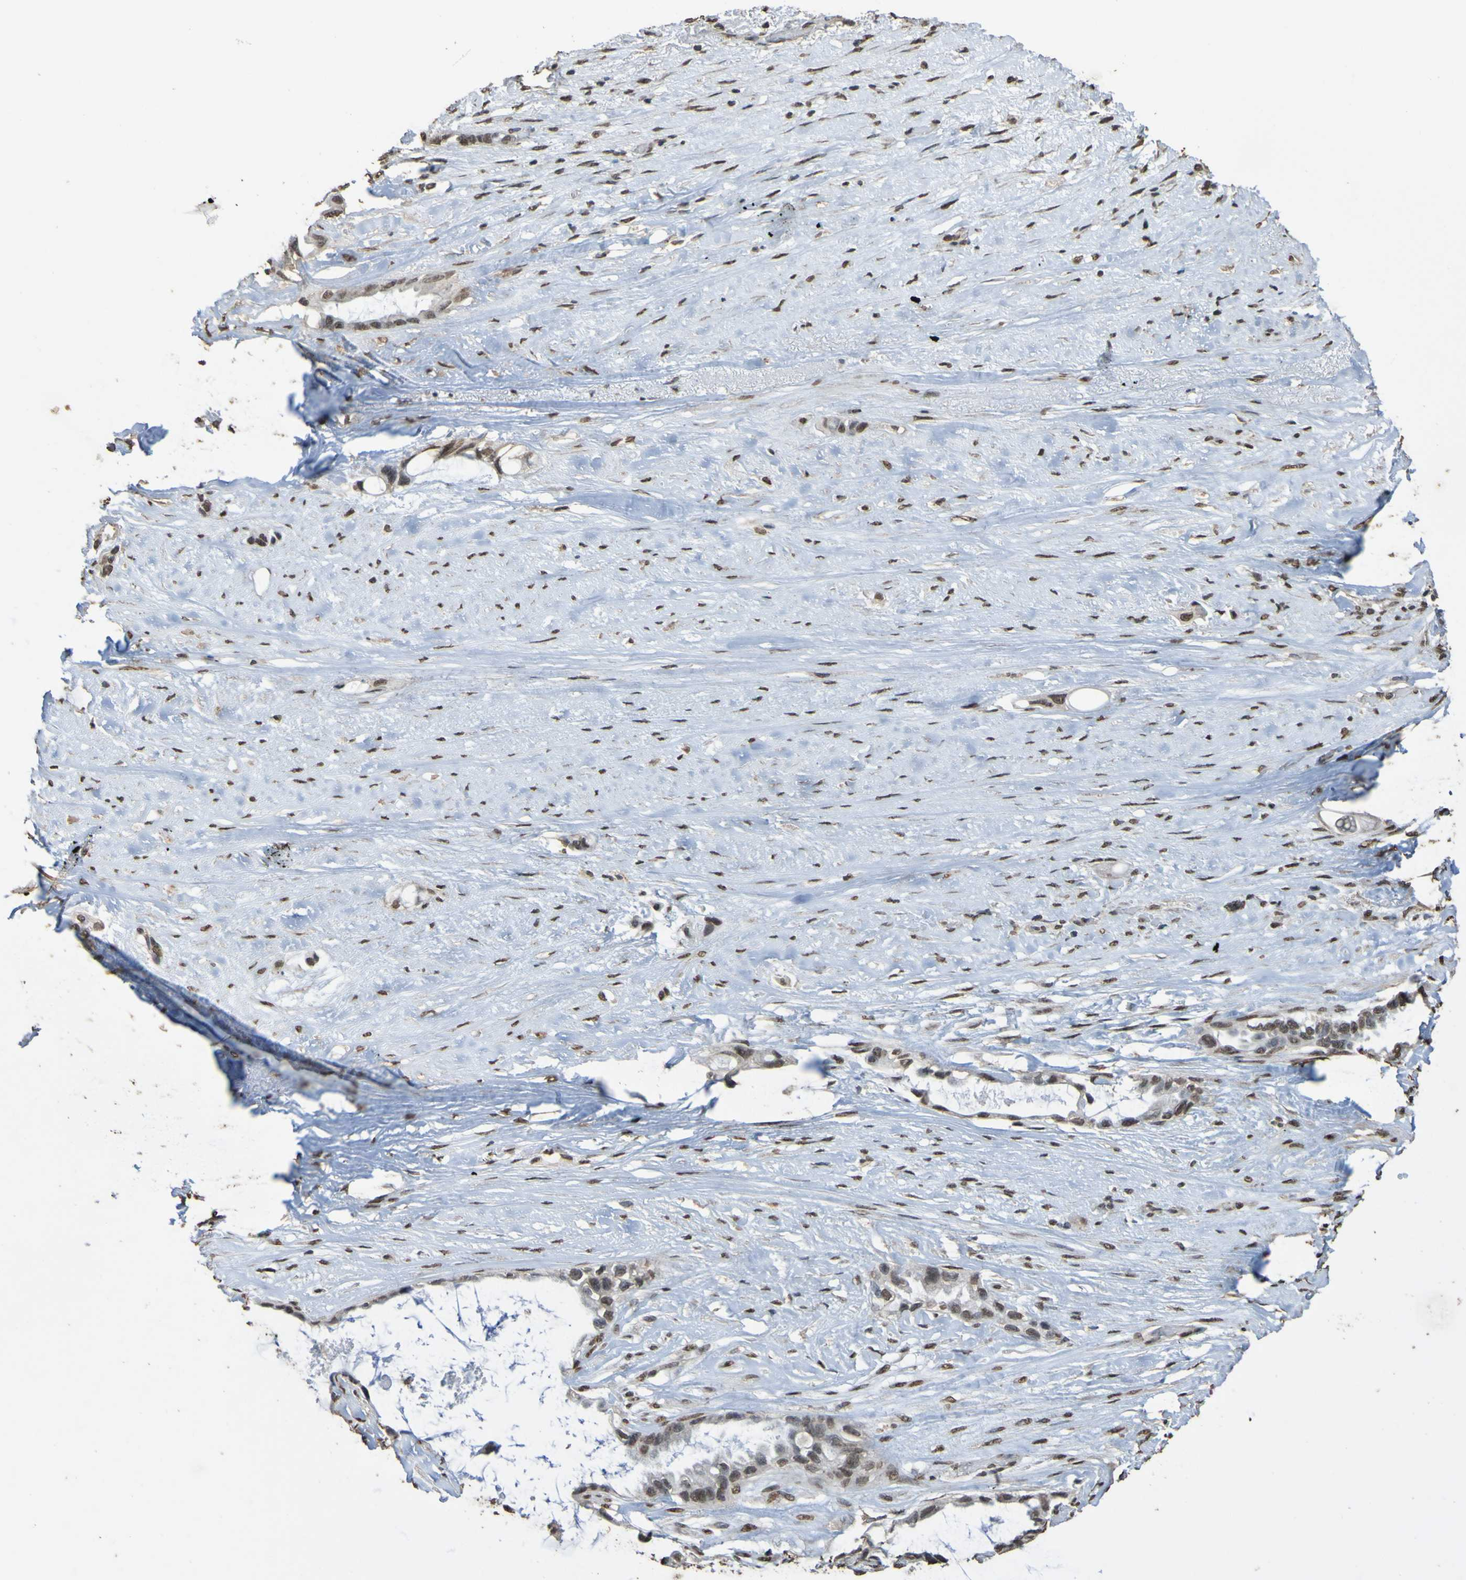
{"staining": {"intensity": "moderate", "quantity": ">75%", "location": "nuclear"}, "tissue": "liver cancer", "cell_type": "Tumor cells", "image_type": "cancer", "snomed": [{"axis": "morphology", "description": "Cholangiocarcinoma"}, {"axis": "topography", "description": "Liver"}], "caption": "Tumor cells demonstrate medium levels of moderate nuclear staining in approximately >75% of cells in liver cancer (cholangiocarcinoma).", "gene": "ALKBH2", "patient": {"sex": "female", "age": 65}}